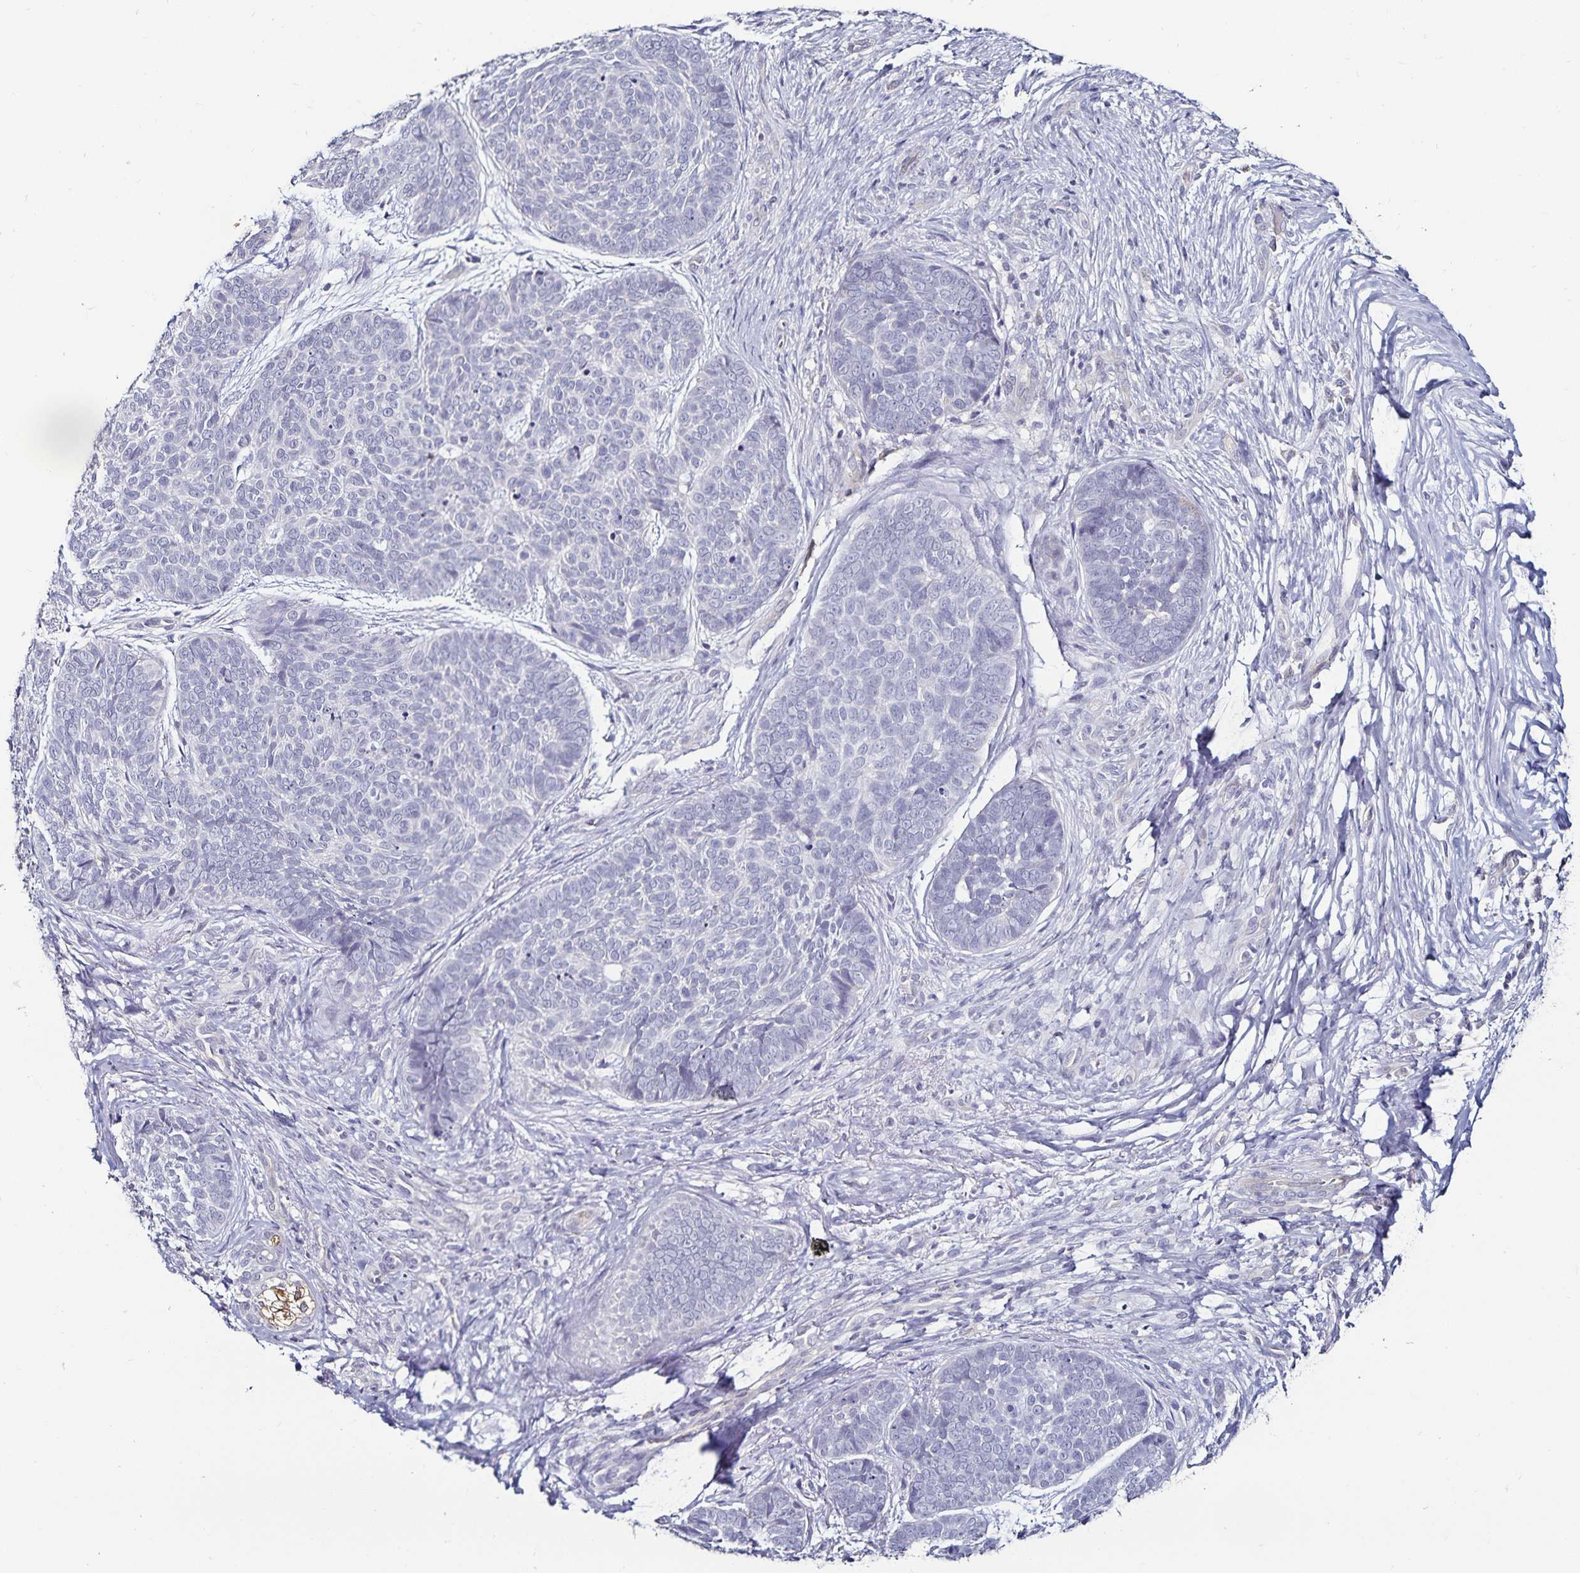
{"staining": {"intensity": "negative", "quantity": "none", "location": "none"}, "tissue": "skin cancer", "cell_type": "Tumor cells", "image_type": "cancer", "snomed": [{"axis": "morphology", "description": "Basal cell carcinoma"}, {"axis": "topography", "description": "Skin"}, {"axis": "topography", "description": "Skin of nose"}], "caption": "Tumor cells are negative for brown protein staining in basal cell carcinoma (skin). (Brightfield microscopy of DAB IHC at high magnification).", "gene": "ACSL5", "patient": {"sex": "female", "age": 81}}